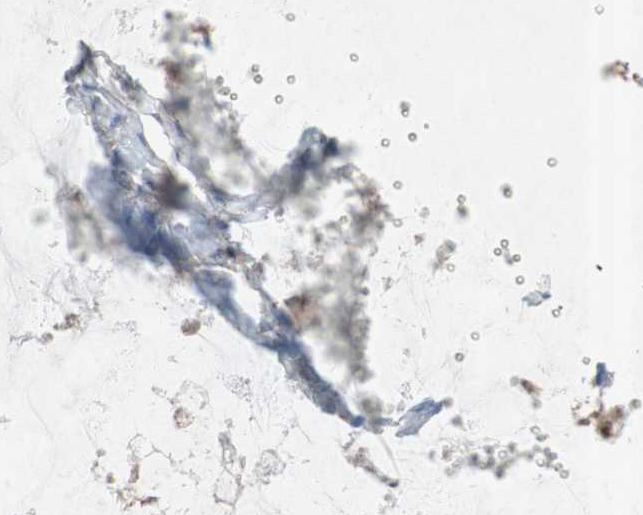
{"staining": {"intensity": "negative", "quantity": "none", "location": "none"}, "tissue": "ovarian cancer", "cell_type": "Tumor cells", "image_type": "cancer", "snomed": [{"axis": "morphology", "description": "Cystadenocarcinoma, mucinous, NOS"}, {"axis": "topography", "description": "Ovary"}], "caption": "Ovarian cancer was stained to show a protein in brown. There is no significant expression in tumor cells.", "gene": "GRB7", "patient": {"sex": "female", "age": 39}}